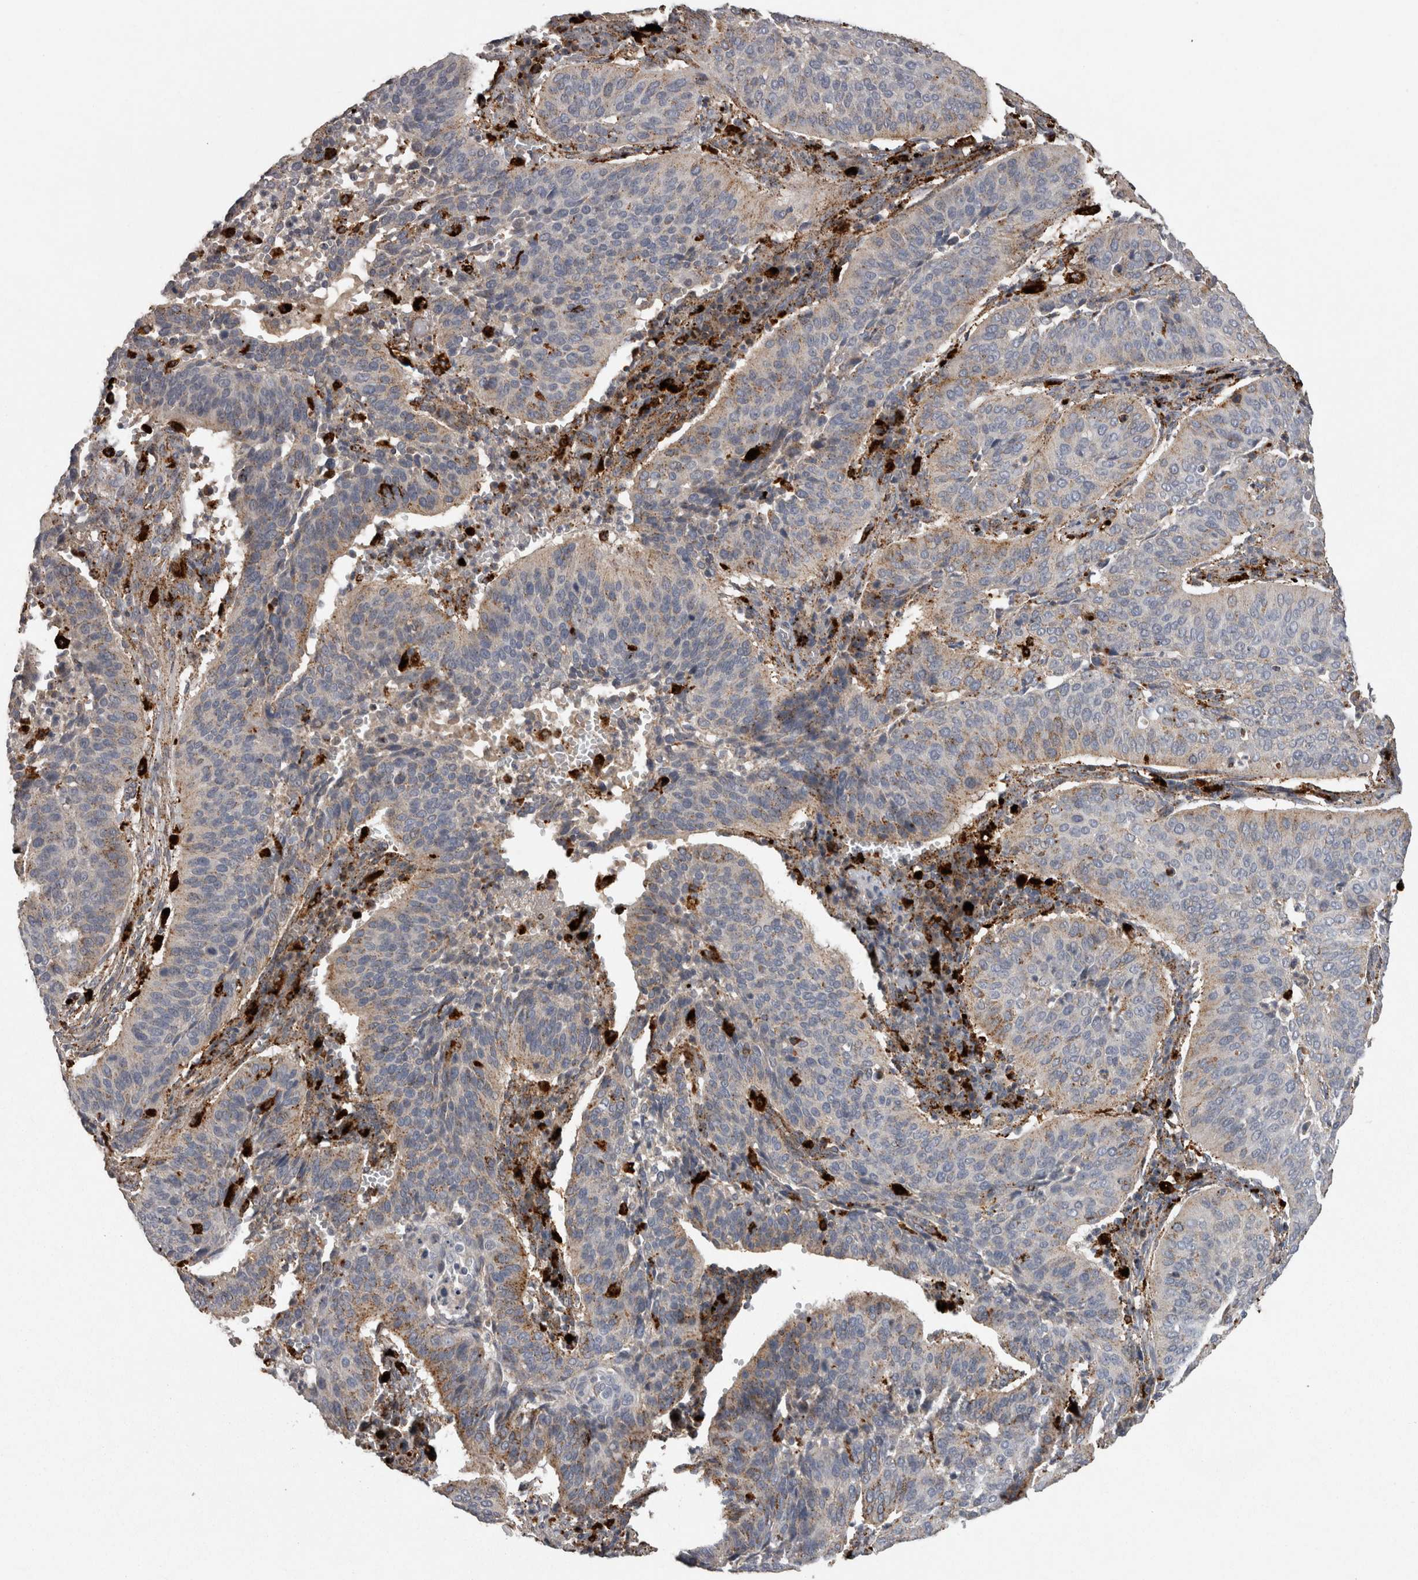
{"staining": {"intensity": "weak", "quantity": "<25%", "location": "cytoplasmic/membranous"}, "tissue": "cervical cancer", "cell_type": "Tumor cells", "image_type": "cancer", "snomed": [{"axis": "morphology", "description": "Normal tissue, NOS"}, {"axis": "morphology", "description": "Squamous cell carcinoma, NOS"}, {"axis": "topography", "description": "Cervix"}], "caption": "Protein analysis of squamous cell carcinoma (cervical) displays no significant expression in tumor cells.", "gene": "CTSZ", "patient": {"sex": "female", "age": 39}}